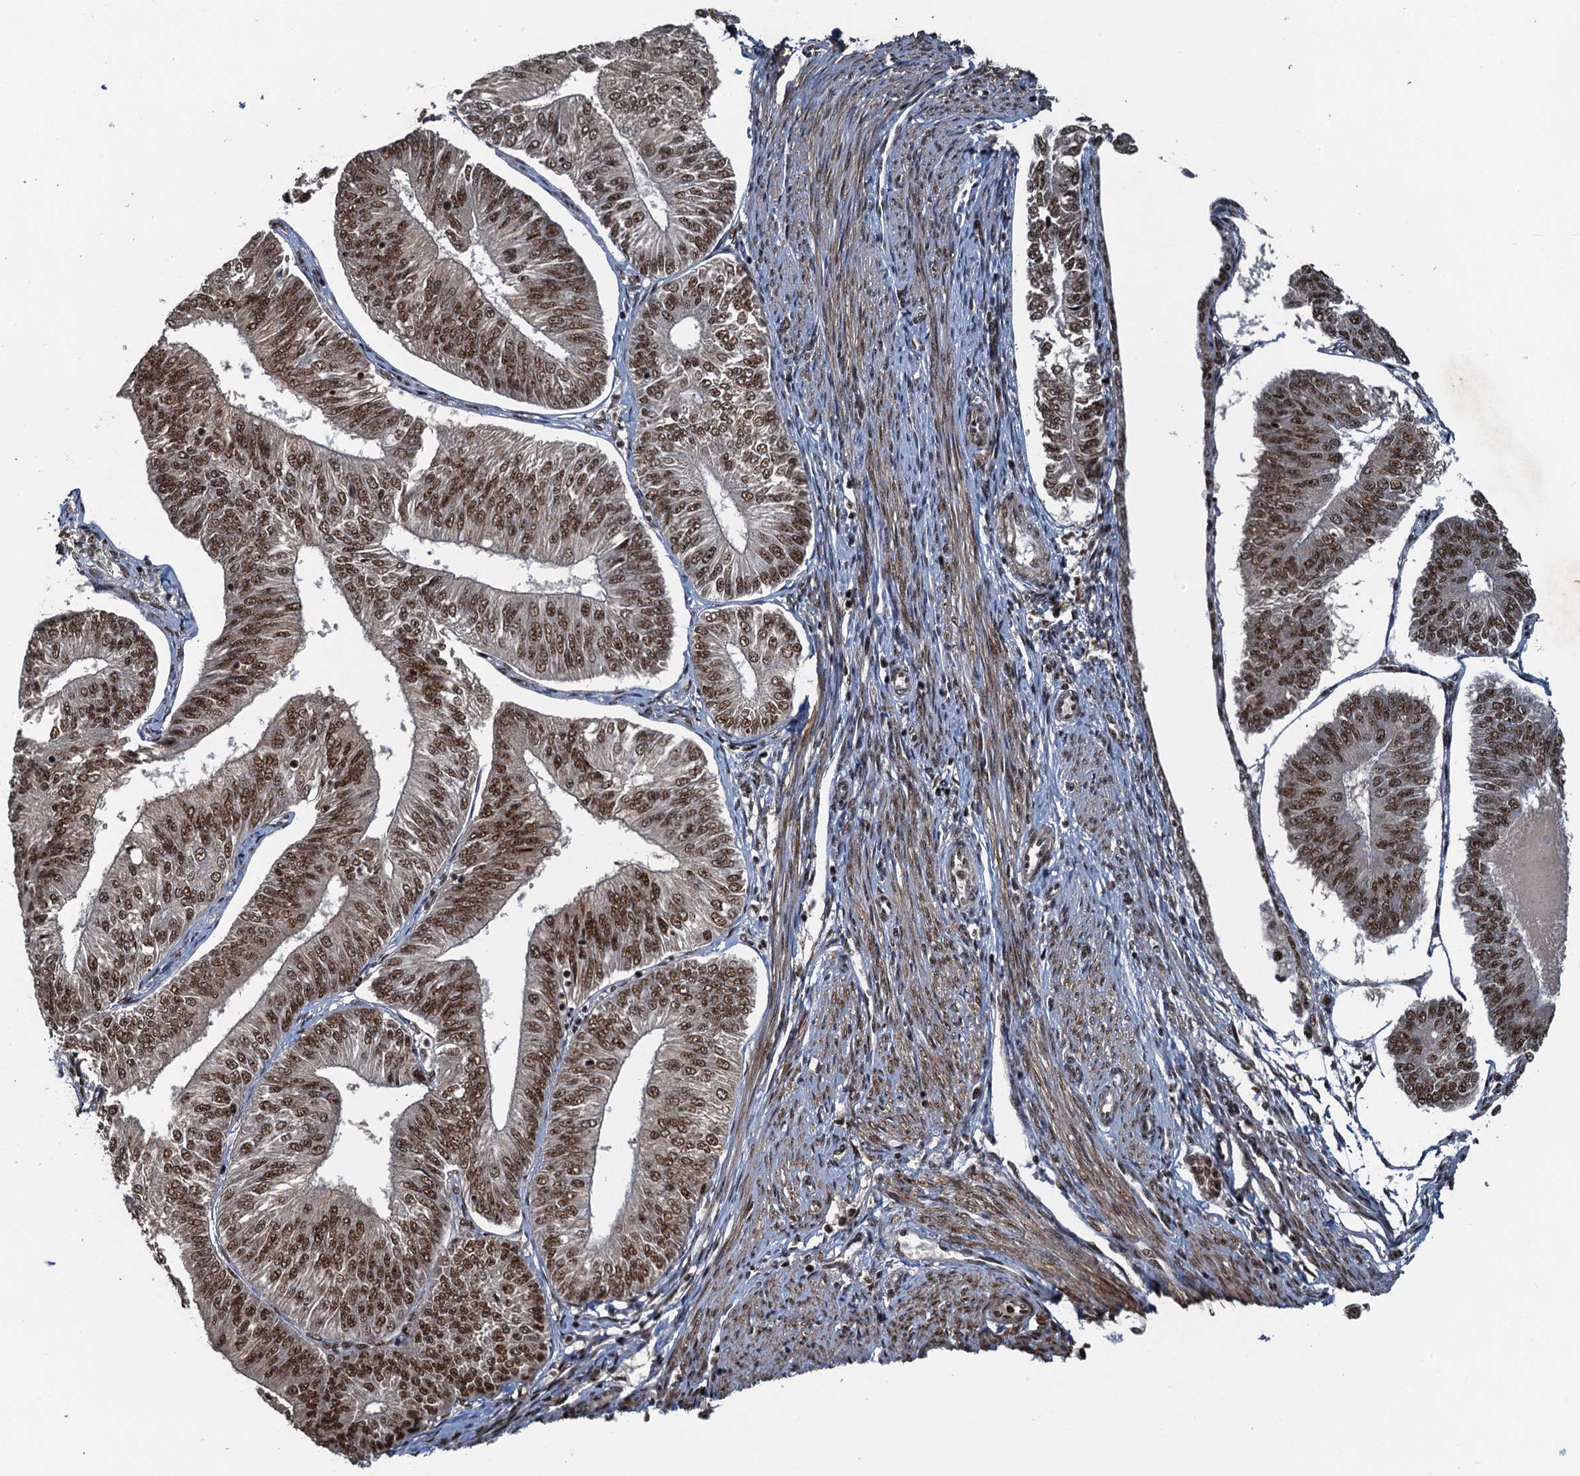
{"staining": {"intensity": "moderate", "quantity": ">75%", "location": "nuclear"}, "tissue": "endometrial cancer", "cell_type": "Tumor cells", "image_type": "cancer", "snomed": [{"axis": "morphology", "description": "Adenocarcinoma, NOS"}, {"axis": "topography", "description": "Endometrium"}], "caption": "DAB immunohistochemical staining of human endometrial adenocarcinoma reveals moderate nuclear protein staining in about >75% of tumor cells. Immunohistochemistry stains the protein in brown and the nuclei are stained blue.", "gene": "ZC3H18", "patient": {"sex": "female", "age": 58}}